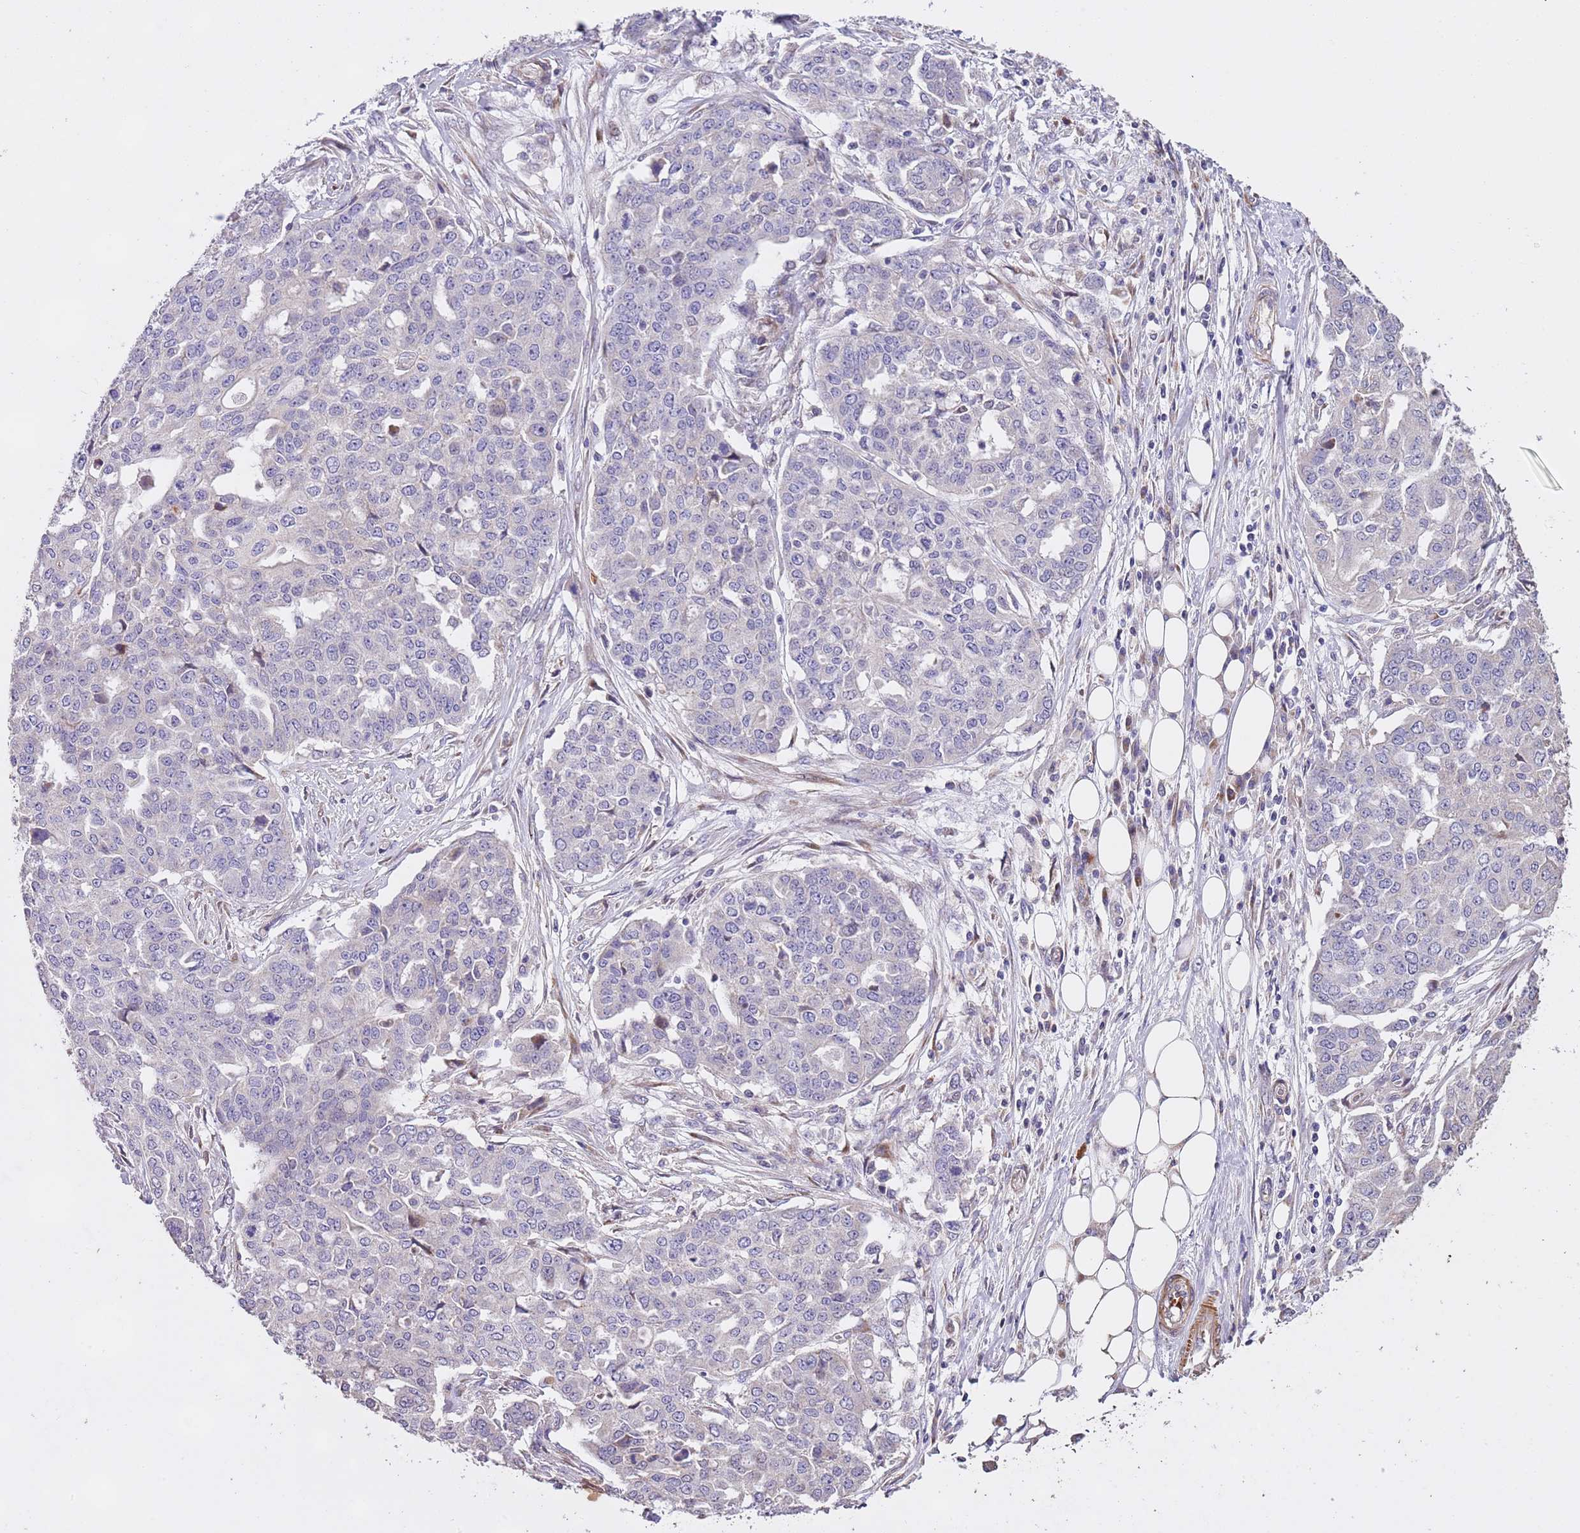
{"staining": {"intensity": "negative", "quantity": "none", "location": "none"}, "tissue": "ovarian cancer", "cell_type": "Tumor cells", "image_type": "cancer", "snomed": [{"axis": "morphology", "description": "Cystadenocarcinoma, serous, NOS"}, {"axis": "topography", "description": "Soft tissue"}, {"axis": "topography", "description": "Ovary"}], "caption": "The photomicrograph shows no staining of tumor cells in ovarian cancer (serous cystadenocarcinoma). (DAB (3,3'-diaminobenzidine) IHC with hematoxylin counter stain).", "gene": "PIGA", "patient": {"sex": "female", "age": 57}}